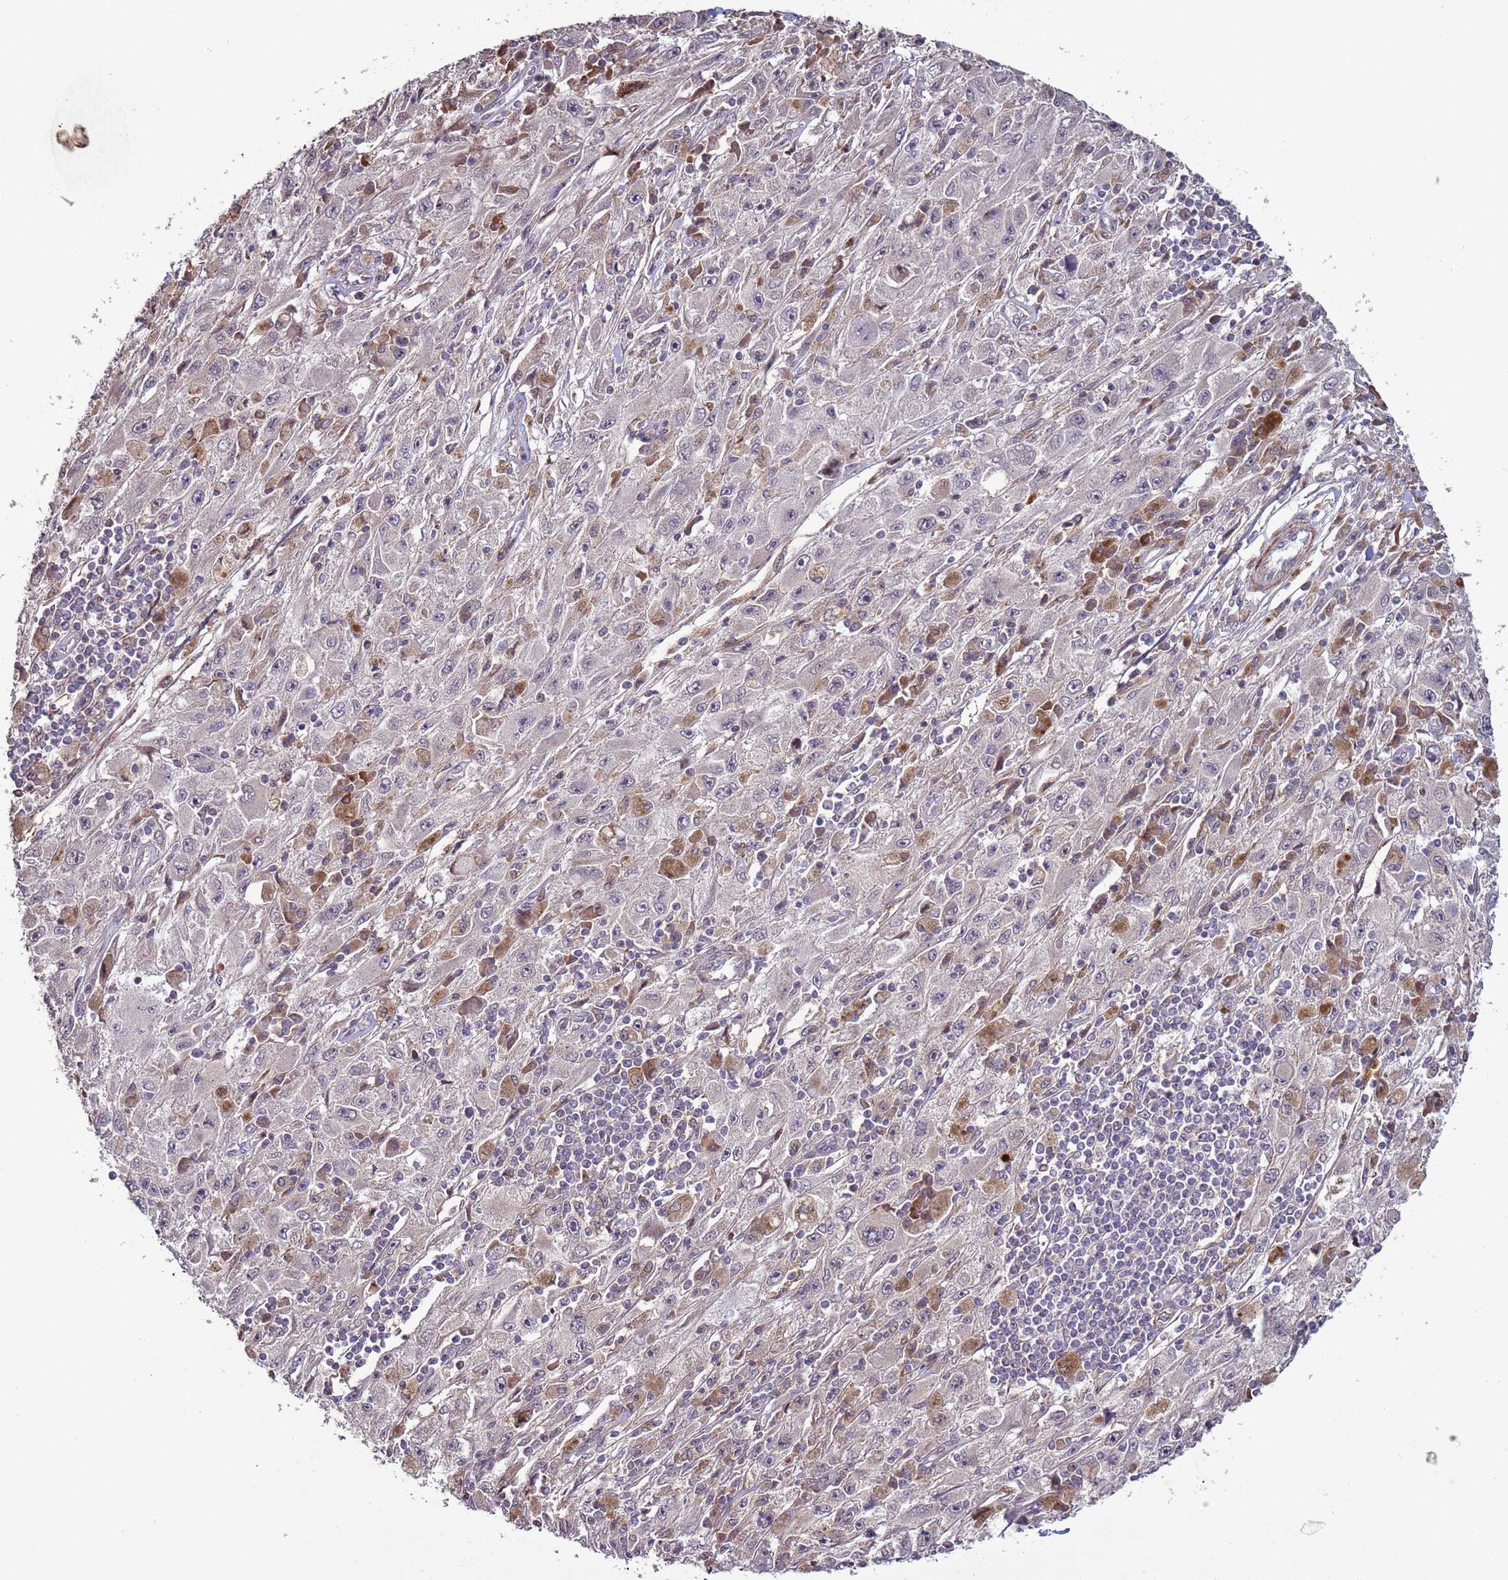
{"staining": {"intensity": "moderate", "quantity": "<25%", "location": "cytoplasmic/membranous"}, "tissue": "melanoma", "cell_type": "Tumor cells", "image_type": "cancer", "snomed": [{"axis": "morphology", "description": "Malignant melanoma, Metastatic site"}, {"axis": "topography", "description": "Skin"}], "caption": "DAB (3,3'-diaminobenzidine) immunohistochemical staining of malignant melanoma (metastatic site) displays moderate cytoplasmic/membranous protein staining in about <25% of tumor cells.", "gene": "HGH1", "patient": {"sex": "male", "age": 53}}